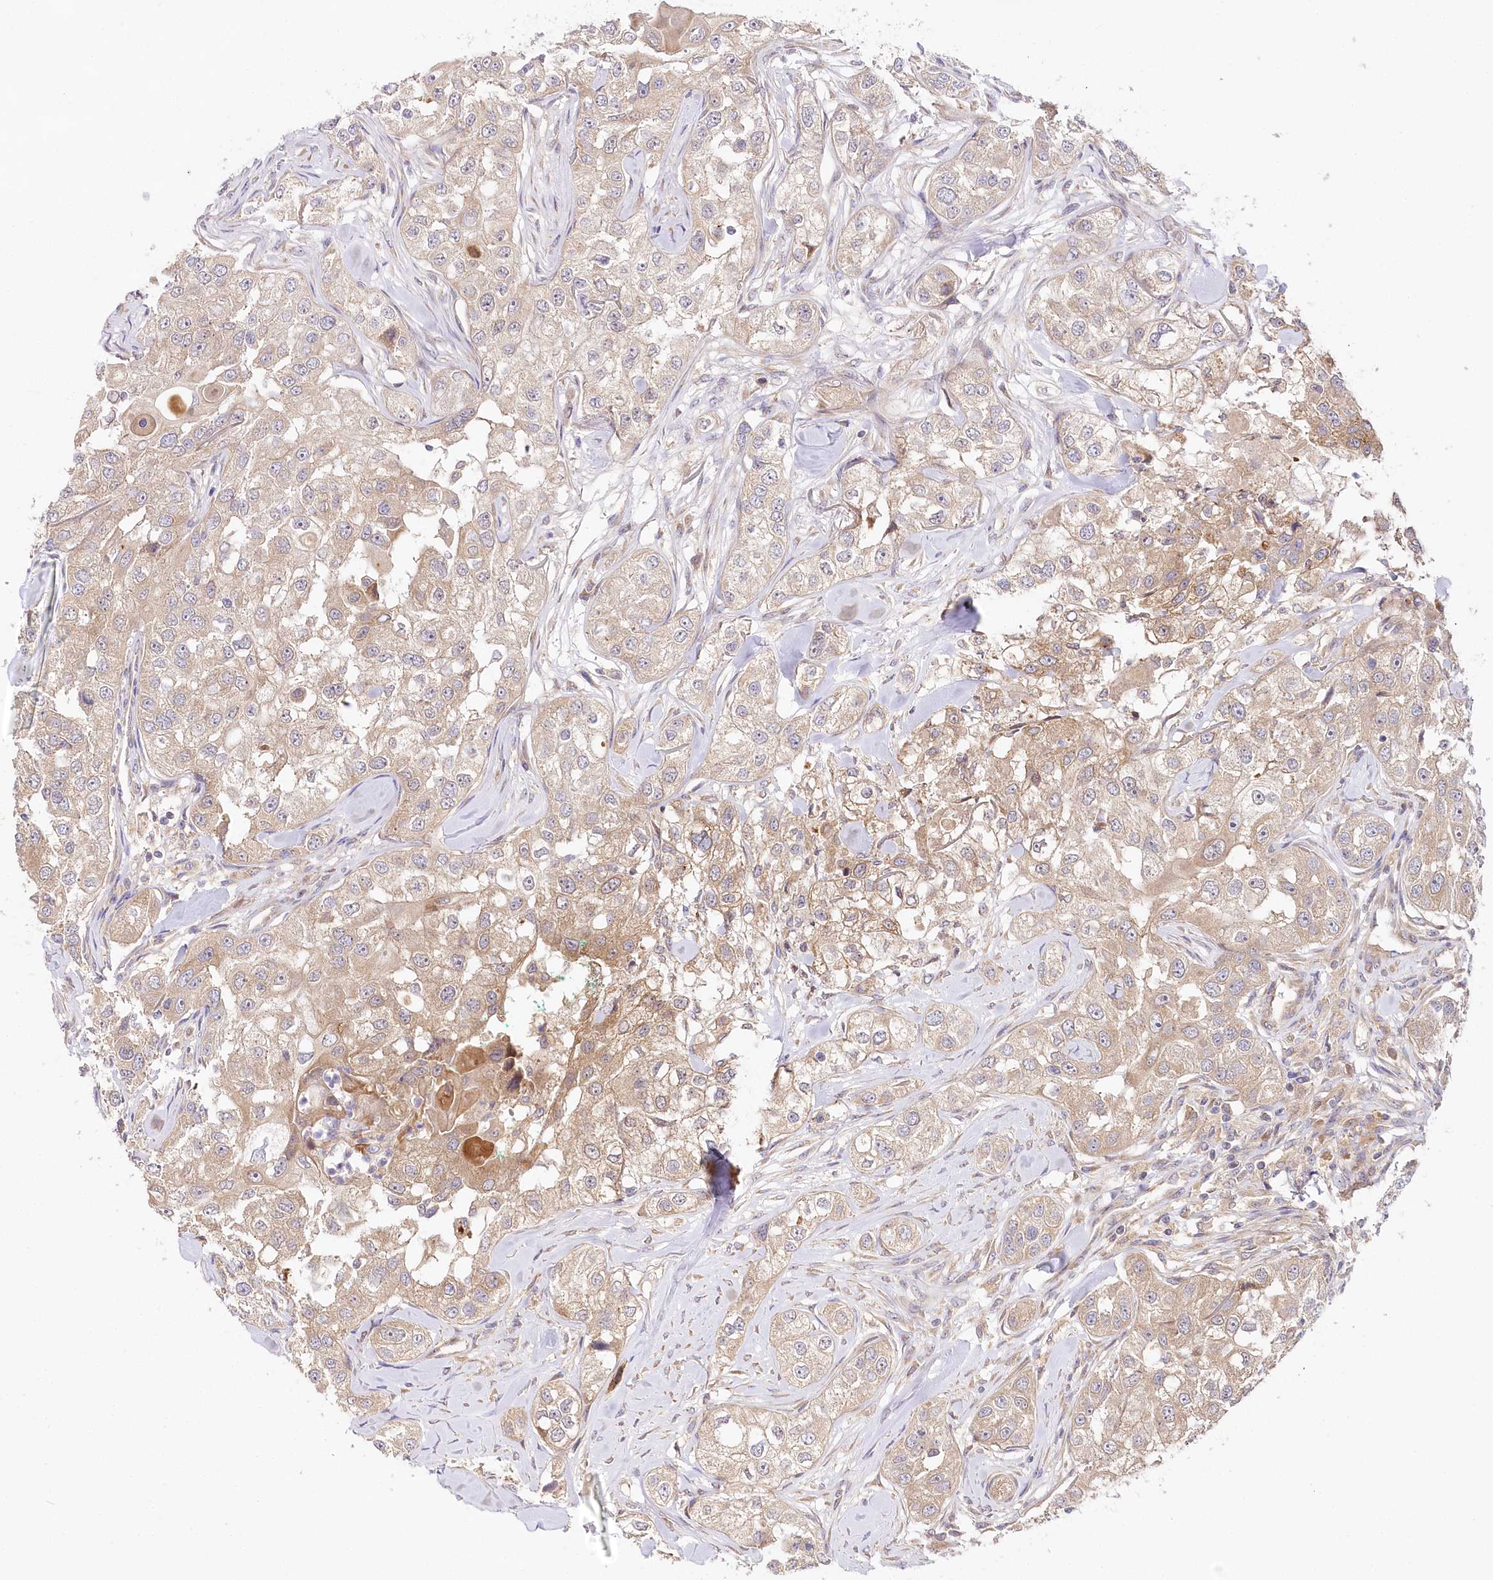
{"staining": {"intensity": "negative", "quantity": "none", "location": "none"}, "tissue": "head and neck cancer", "cell_type": "Tumor cells", "image_type": "cancer", "snomed": [{"axis": "morphology", "description": "Normal tissue, NOS"}, {"axis": "morphology", "description": "Squamous cell carcinoma, NOS"}, {"axis": "topography", "description": "Skeletal muscle"}, {"axis": "topography", "description": "Head-Neck"}], "caption": "Human squamous cell carcinoma (head and neck) stained for a protein using immunohistochemistry demonstrates no staining in tumor cells.", "gene": "PYROXD1", "patient": {"sex": "male", "age": 51}}